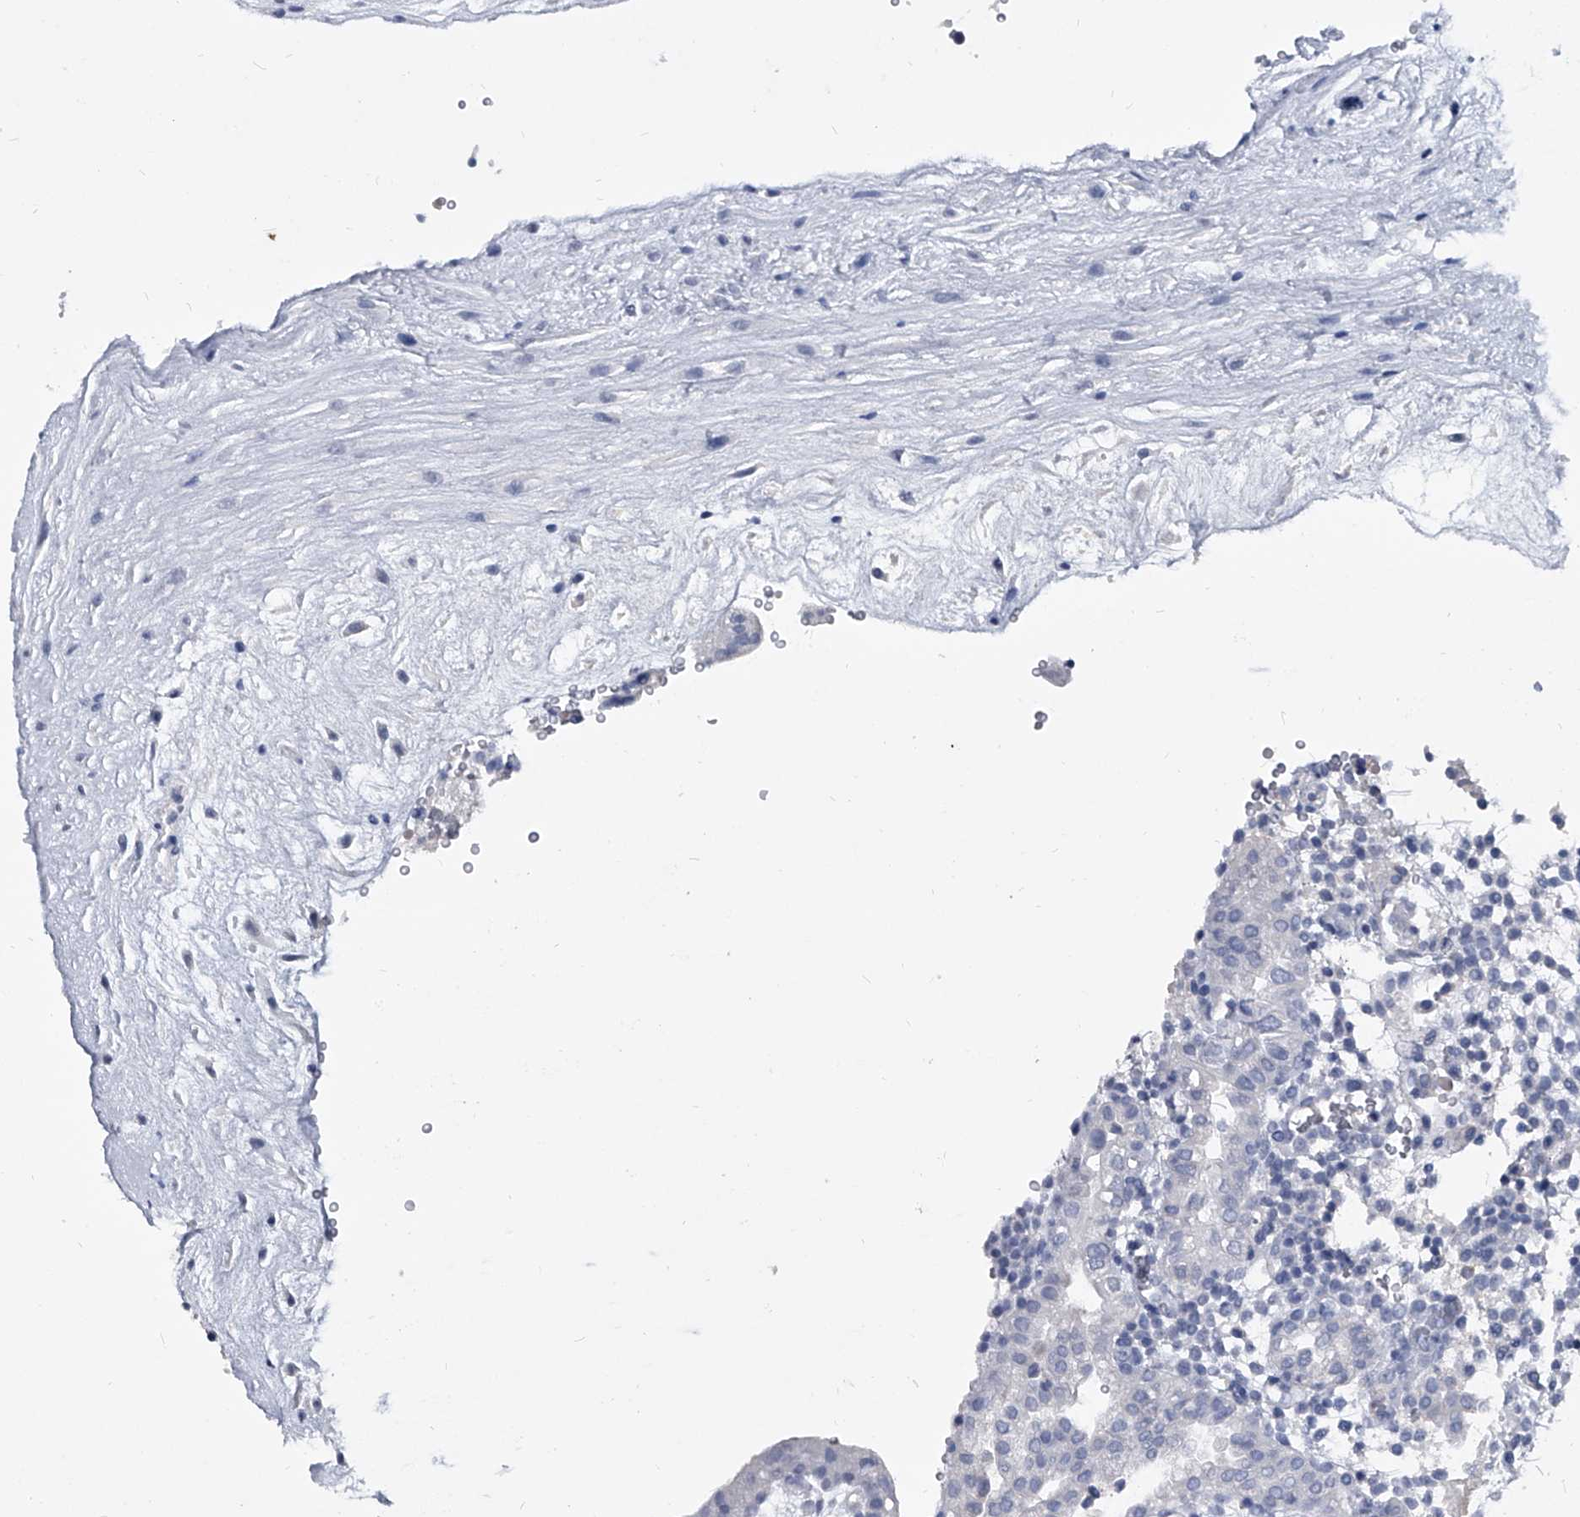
{"staining": {"intensity": "negative", "quantity": "none", "location": "none"}, "tissue": "placenta", "cell_type": "Trophoblastic cells", "image_type": "normal", "snomed": [{"axis": "morphology", "description": "Normal tissue, NOS"}, {"axis": "topography", "description": "Placenta"}], "caption": "IHC image of unremarkable placenta: placenta stained with DAB (3,3'-diaminobenzidine) demonstrates no significant protein positivity in trophoblastic cells.", "gene": "BCAS1", "patient": {"sex": "female", "age": 18}}